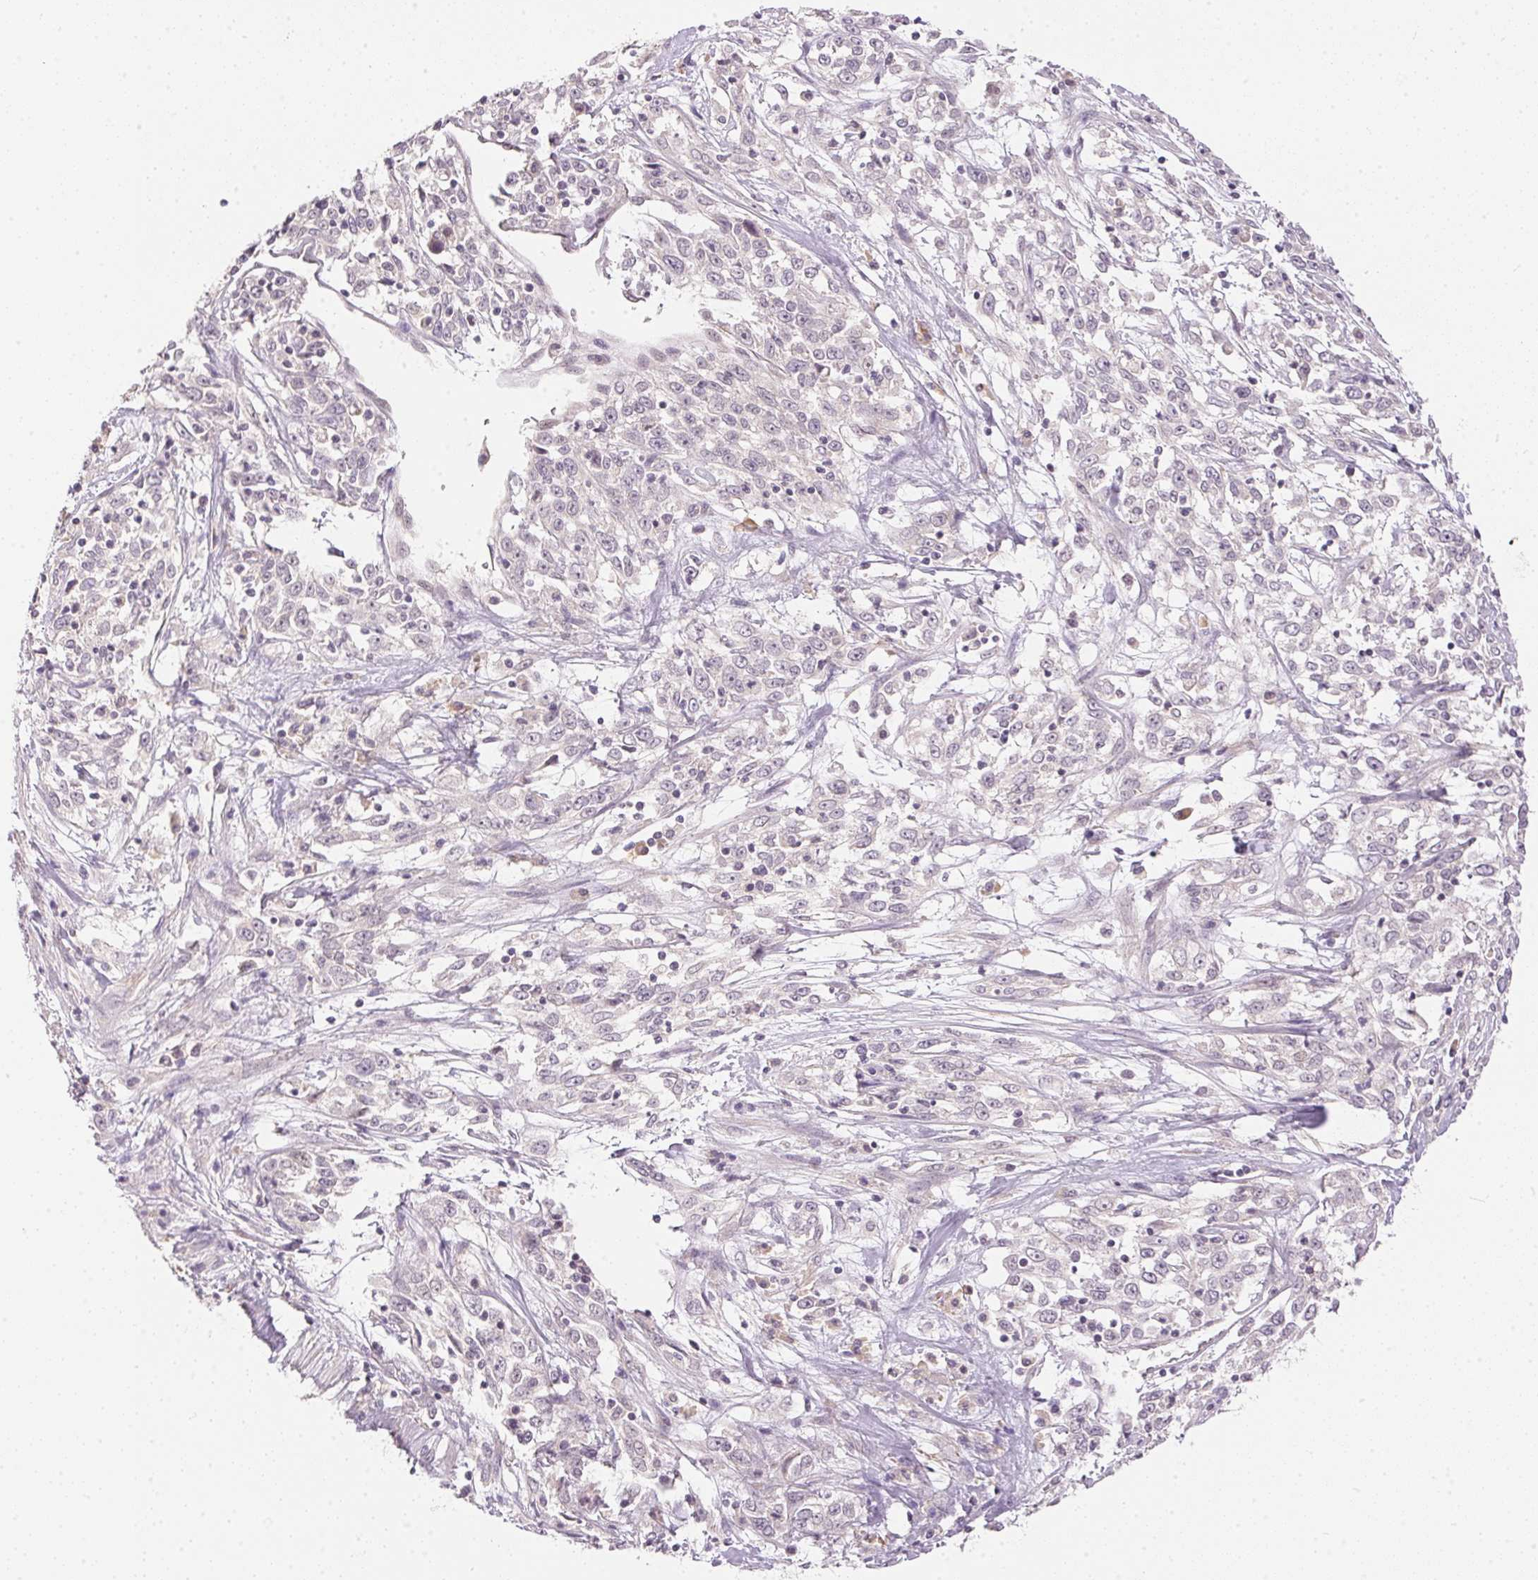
{"staining": {"intensity": "negative", "quantity": "none", "location": "none"}, "tissue": "cervical cancer", "cell_type": "Tumor cells", "image_type": "cancer", "snomed": [{"axis": "morphology", "description": "Adenocarcinoma, NOS"}, {"axis": "topography", "description": "Cervix"}], "caption": "There is no significant expression in tumor cells of adenocarcinoma (cervical).", "gene": "TTC23L", "patient": {"sex": "female", "age": 40}}